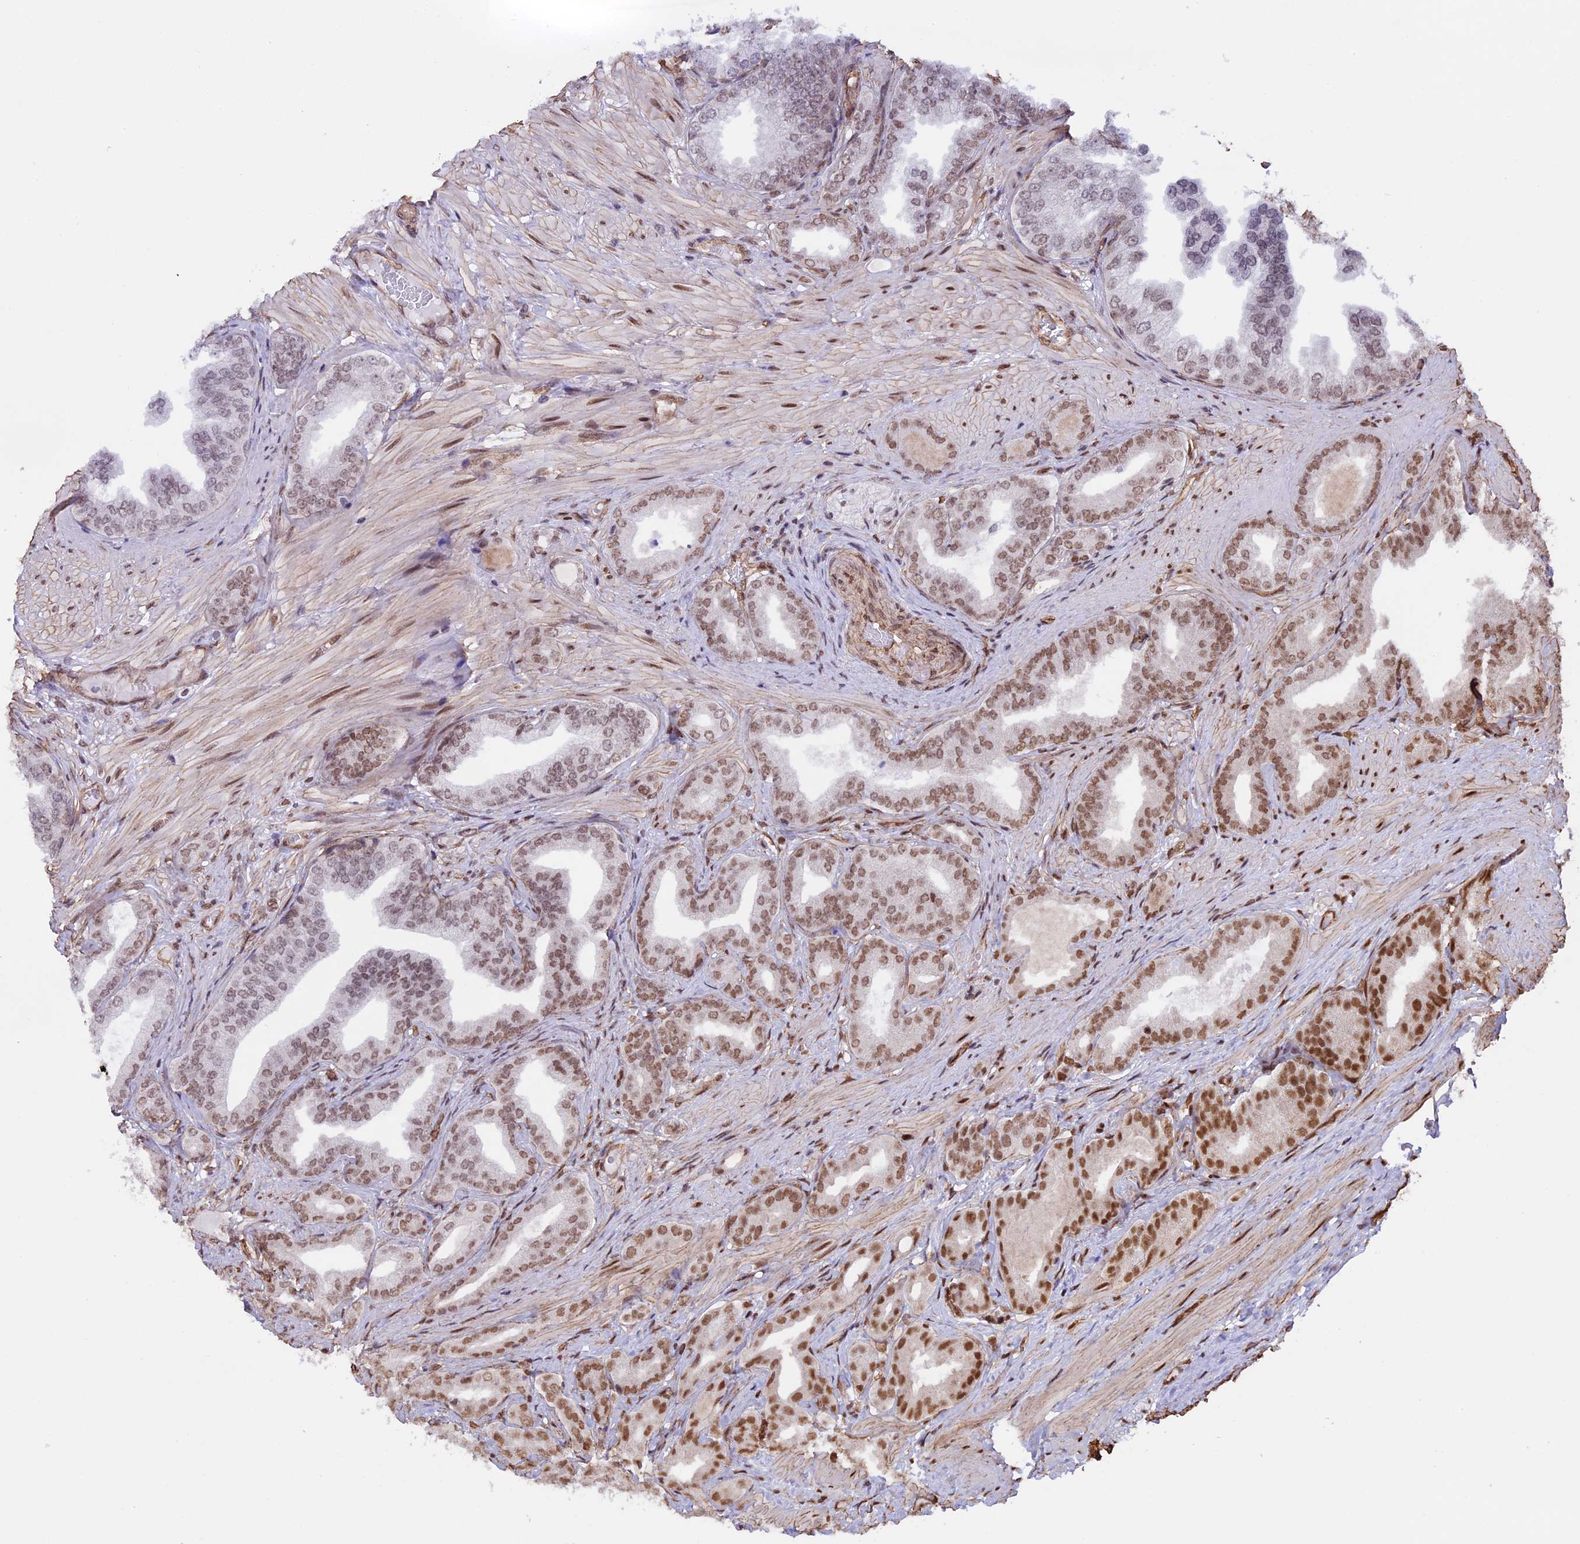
{"staining": {"intensity": "moderate", "quantity": ">75%", "location": "nuclear"}, "tissue": "prostate cancer", "cell_type": "Tumor cells", "image_type": "cancer", "snomed": [{"axis": "morphology", "description": "Adenocarcinoma, Low grade"}, {"axis": "topography", "description": "Prostate"}], "caption": "A brown stain shows moderate nuclear expression of a protein in prostate cancer tumor cells.", "gene": "MPHOSPH8", "patient": {"sex": "male", "age": 63}}